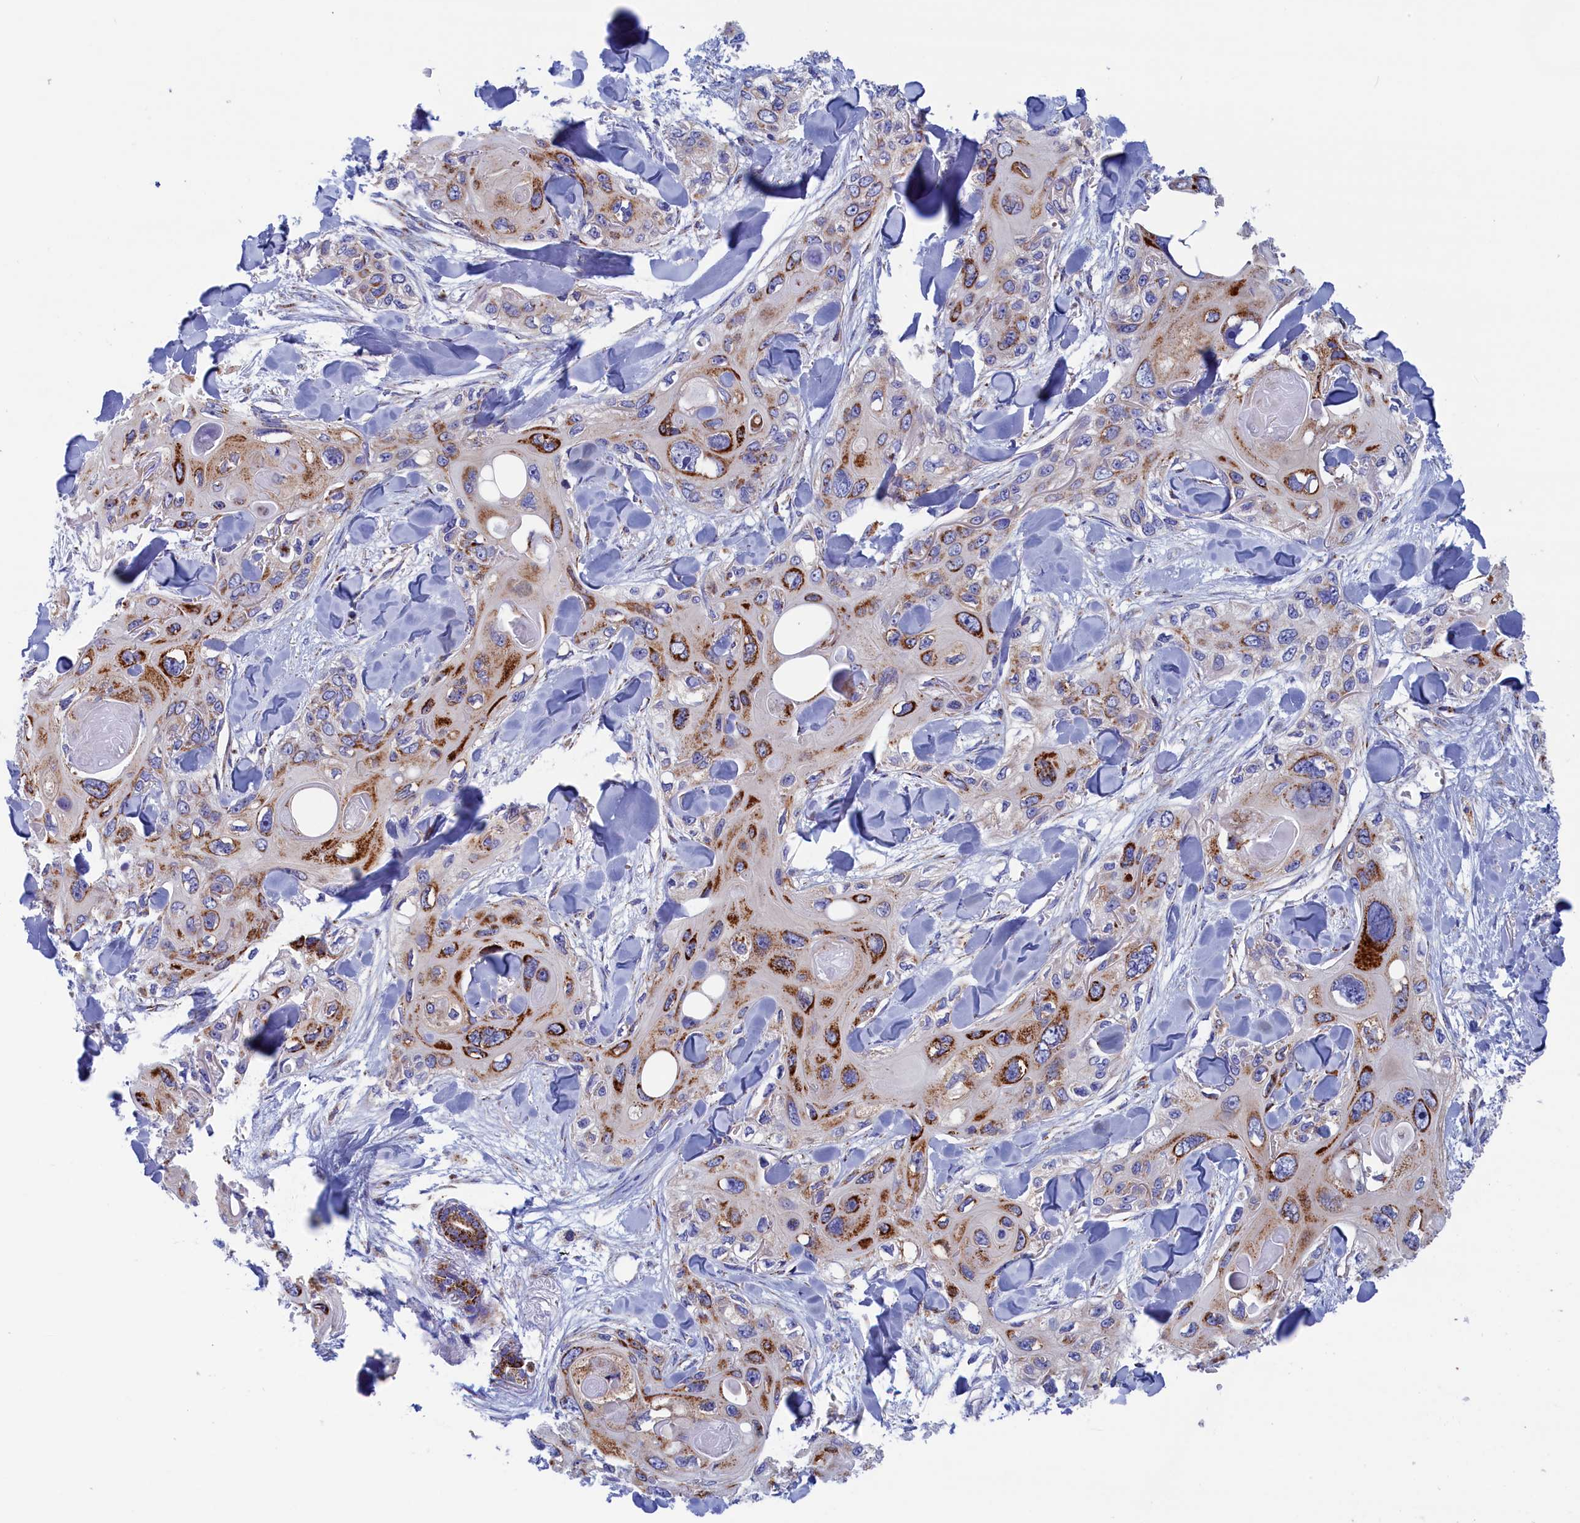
{"staining": {"intensity": "strong", "quantity": "25%-75%", "location": "cytoplasmic/membranous"}, "tissue": "skin cancer", "cell_type": "Tumor cells", "image_type": "cancer", "snomed": [{"axis": "morphology", "description": "Normal tissue, NOS"}, {"axis": "morphology", "description": "Squamous cell carcinoma, NOS"}, {"axis": "topography", "description": "Skin"}], "caption": "Immunohistochemistry photomicrograph of human squamous cell carcinoma (skin) stained for a protein (brown), which demonstrates high levels of strong cytoplasmic/membranous staining in approximately 25%-75% of tumor cells.", "gene": "WDR83", "patient": {"sex": "male", "age": 72}}